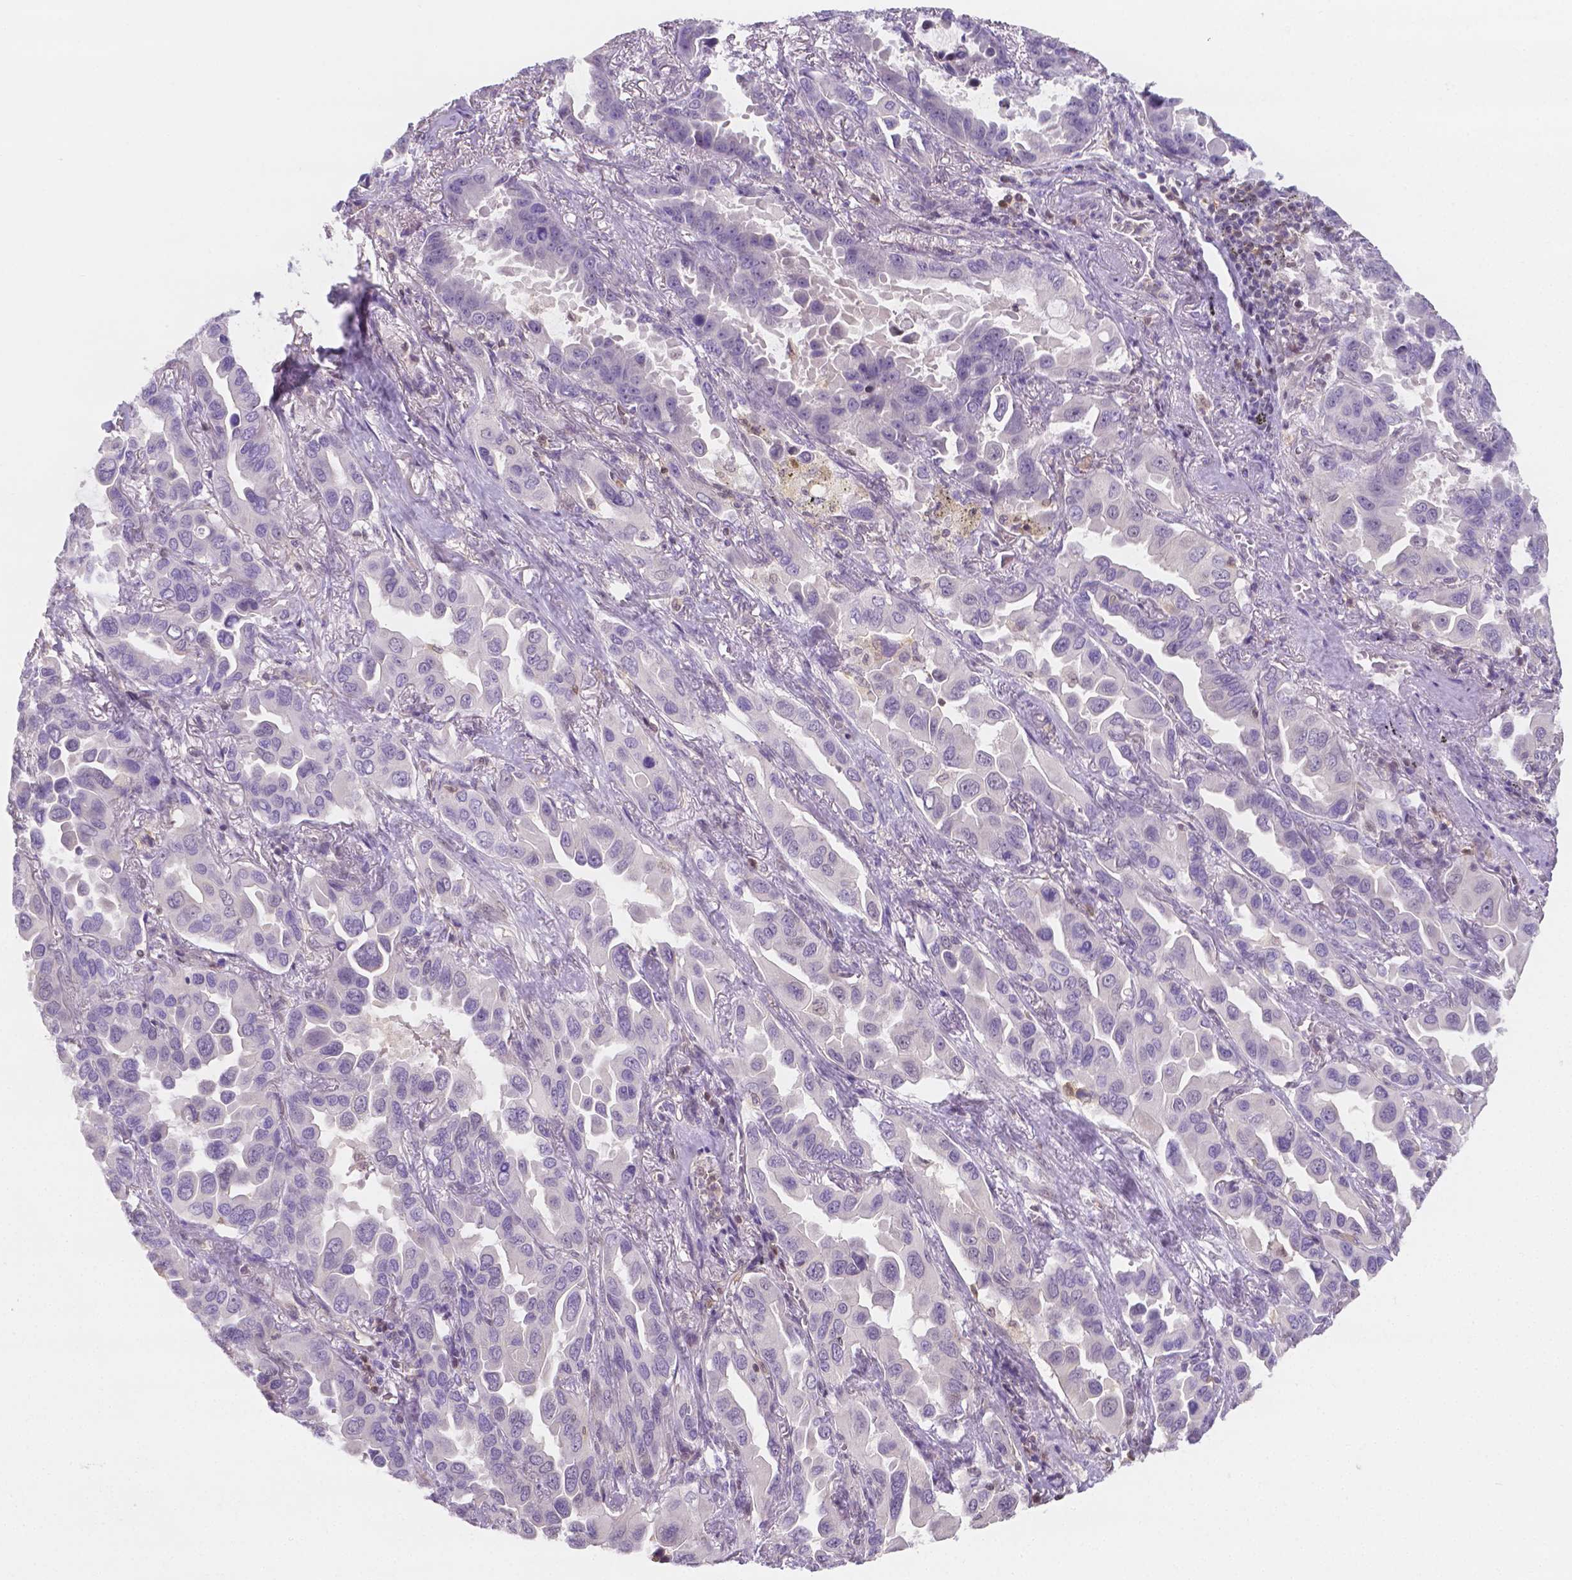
{"staining": {"intensity": "negative", "quantity": "none", "location": "none"}, "tissue": "lung cancer", "cell_type": "Tumor cells", "image_type": "cancer", "snomed": [{"axis": "morphology", "description": "Adenocarcinoma, NOS"}, {"axis": "topography", "description": "Lung"}], "caption": "Tumor cells show no significant protein staining in adenocarcinoma (lung).", "gene": "SGTB", "patient": {"sex": "male", "age": 64}}